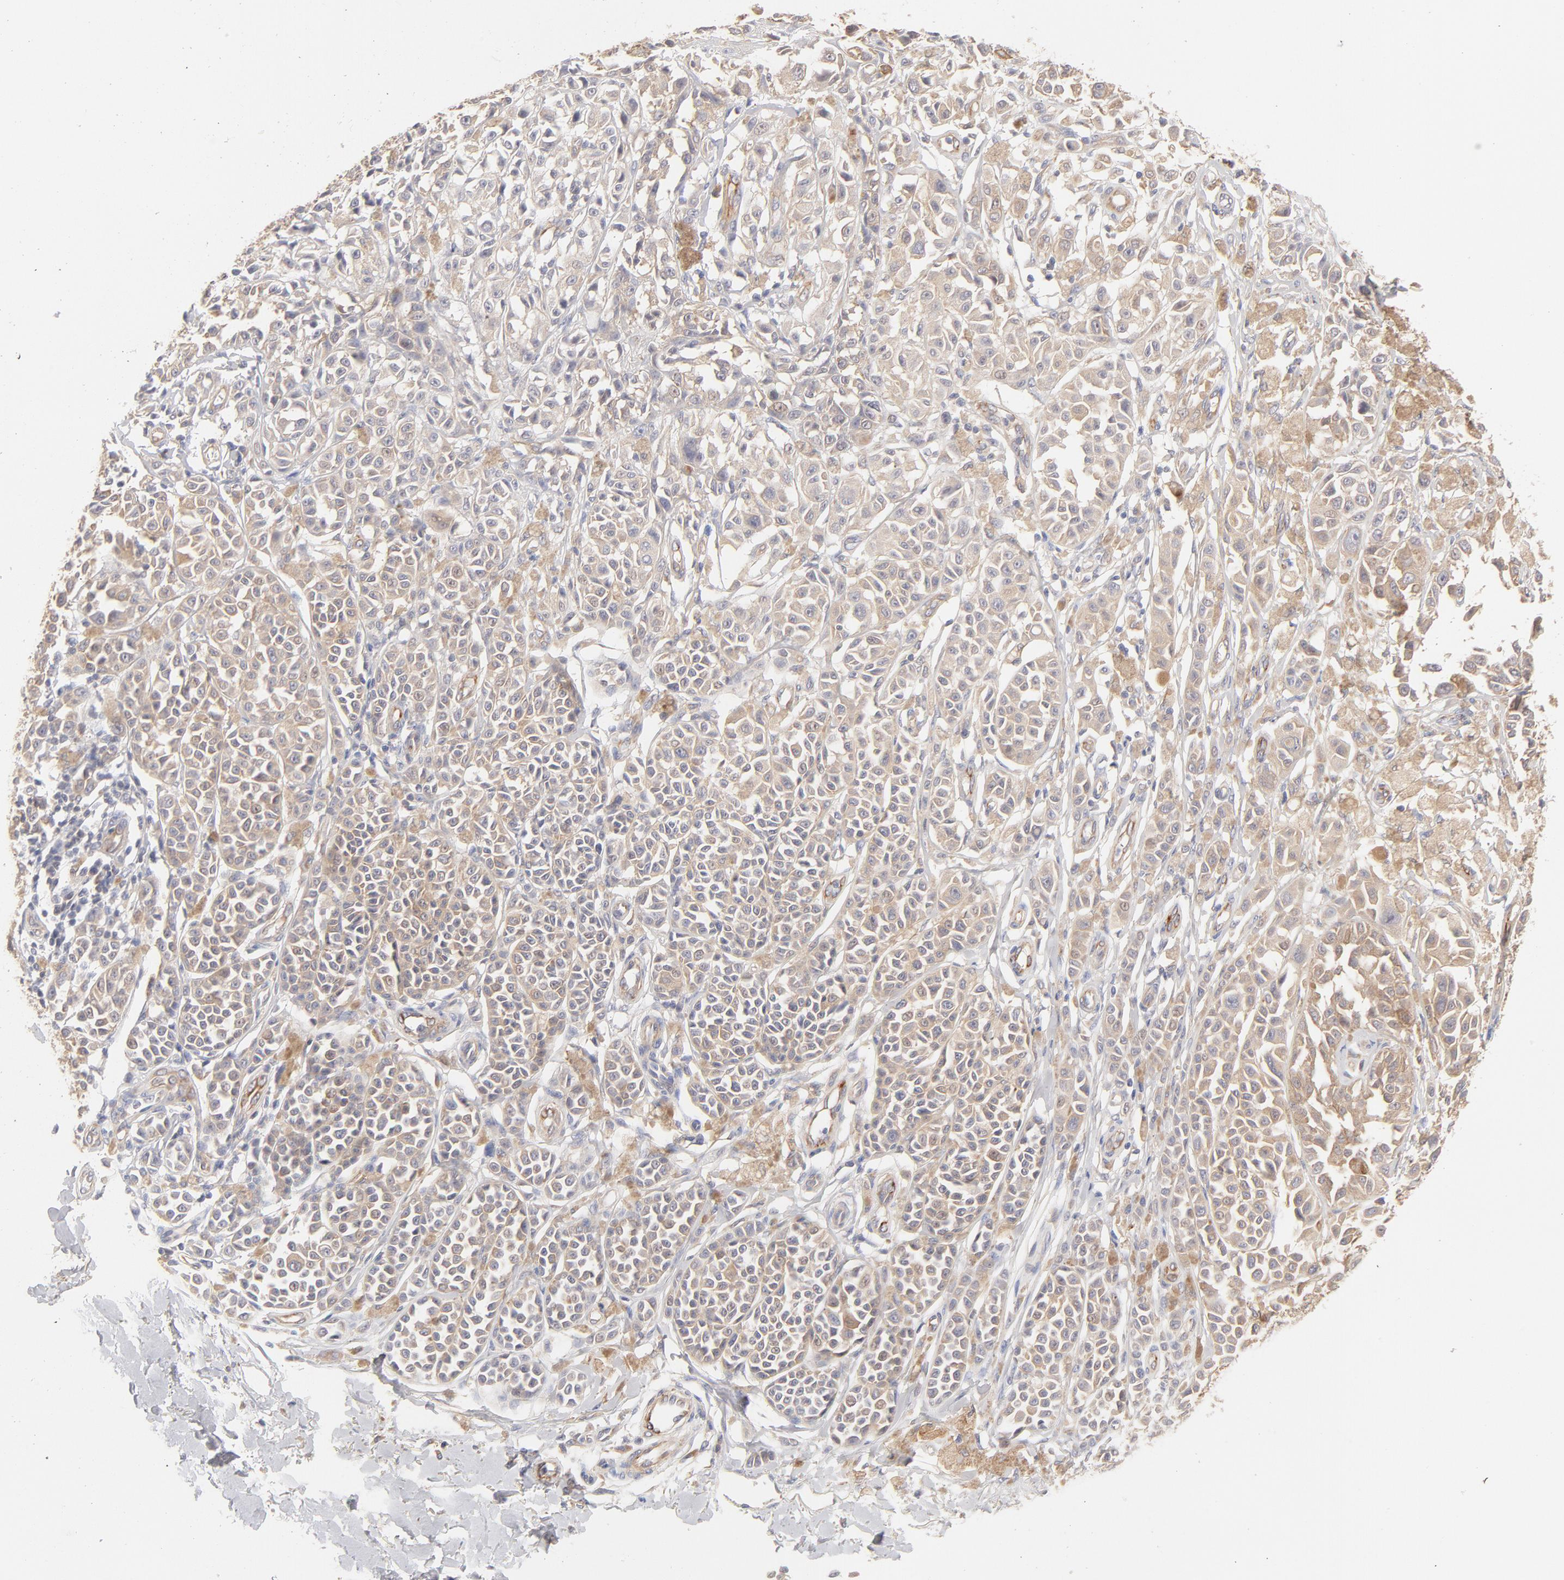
{"staining": {"intensity": "weak", "quantity": ">75%", "location": "cytoplasmic/membranous"}, "tissue": "melanoma", "cell_type": "Tumor cells", "image_type": "cancer", "snomed": [{"axis": "morphology", "description": "Malignant melanoma, NOS"}, {"axis": "topography", "description": "Skin"}], "caption": "Brown immunohistochemical staining in human malignant melanoma shows weak cytoplasmic/membranous staining in about >75% of tumor cells.", "gene": "LDLRAP1", "patient": {"sex": "female", "age": 38}}